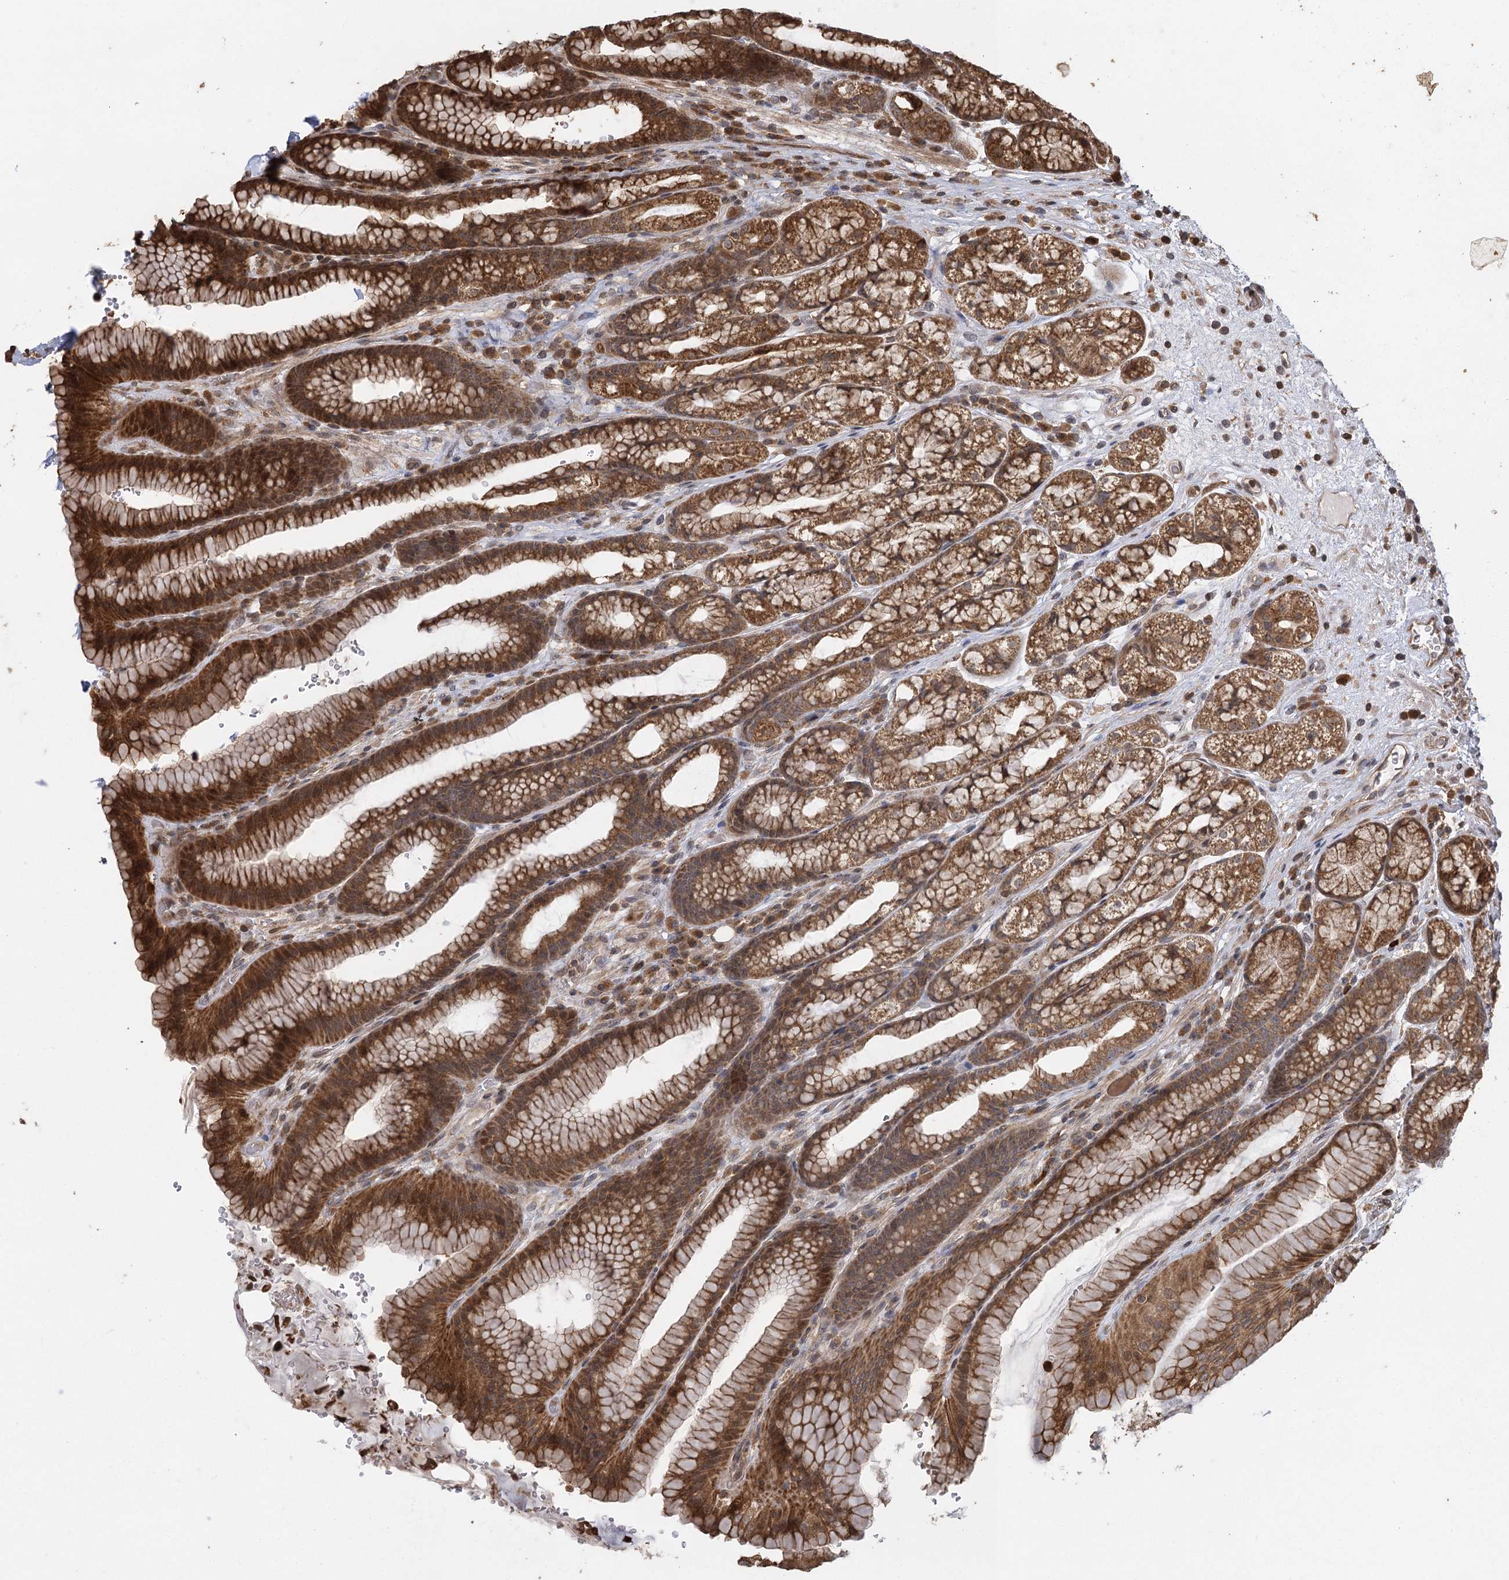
{"staining": {"intensity": "moderate", "quantity": ">75%", "location": "cytoplasmic/membranous,nuclear"}, "tissue": "stomach", "cell_type": "Glandular cells", "image_type": "normal", "snomed": [{"axis": "morphology", "description": "Normal tissue, NOS"}, {"axis": "morphology", "description": "Adenocarcinoma, NOS"}, {"axis": "topography", "description": "Stomach"}], "caption": "The photomicrograph exhibits staining of unremarkable stomach, revealing moderate cytoplasmic/membranous,nuclear protein expression (brown color) within glandular cells.", "gene": "IL11RA", "patient": {"sex": "male", "age": 57}}